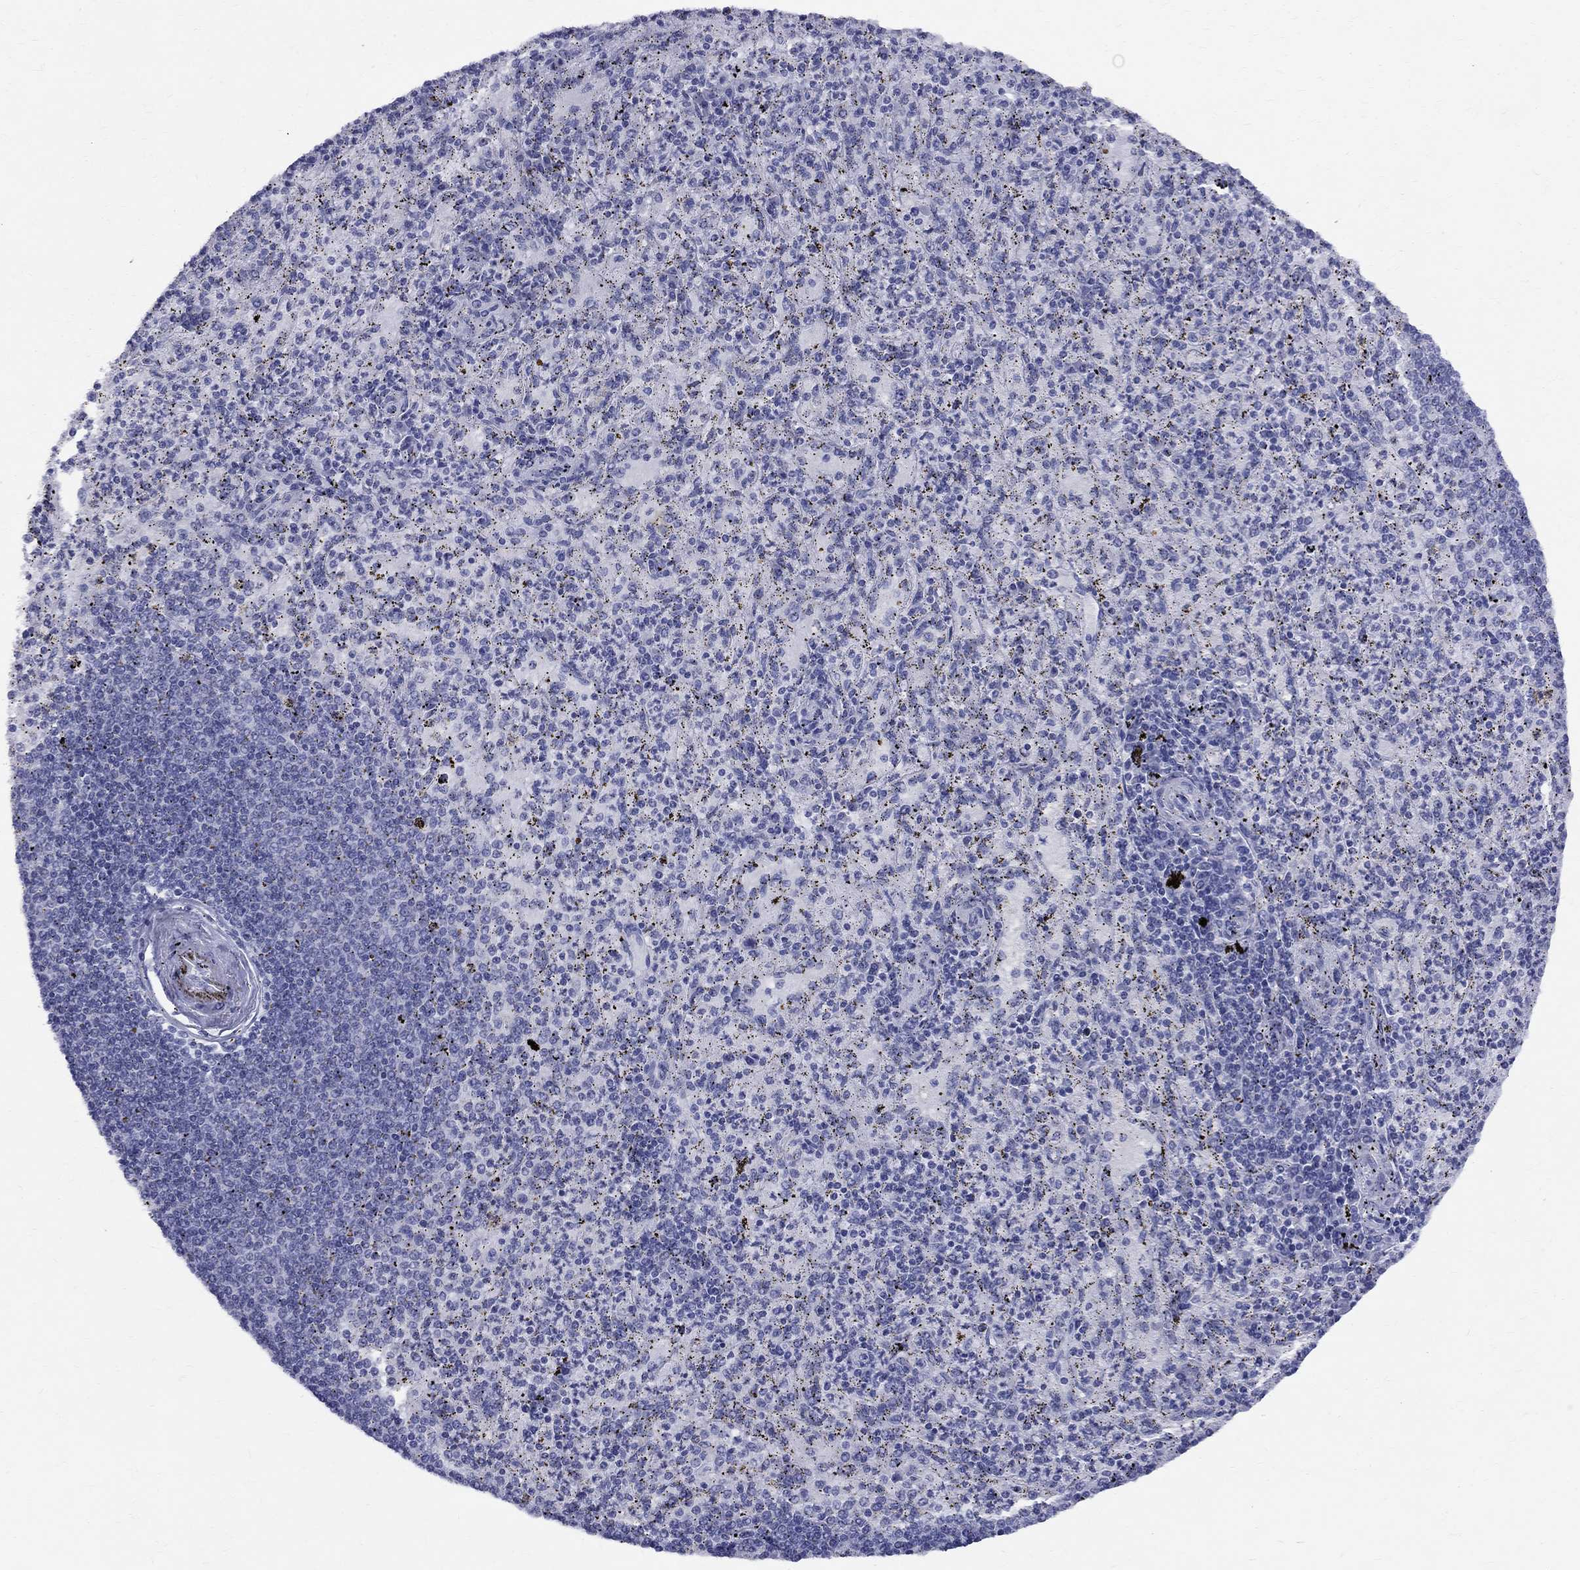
{"staining": {"intensity": "negative", "quantity": "none", "location": "none"}, "tissue": "spleen", "cell_type": "Cells in red pulp", "image_type": "normal", "snomed": [{"axis": "morphology", "description": "Normal tissue, NOS"}, {"axis": "topography", "description": "Spleen"}], "caption": "Immunohistochemistry image of normal spleen: spleen stained with DAB exhibits no significant protein expression in cells in red pulp.", "gene": "CEP43", "patient": {"sex": "male", "age": 60}}